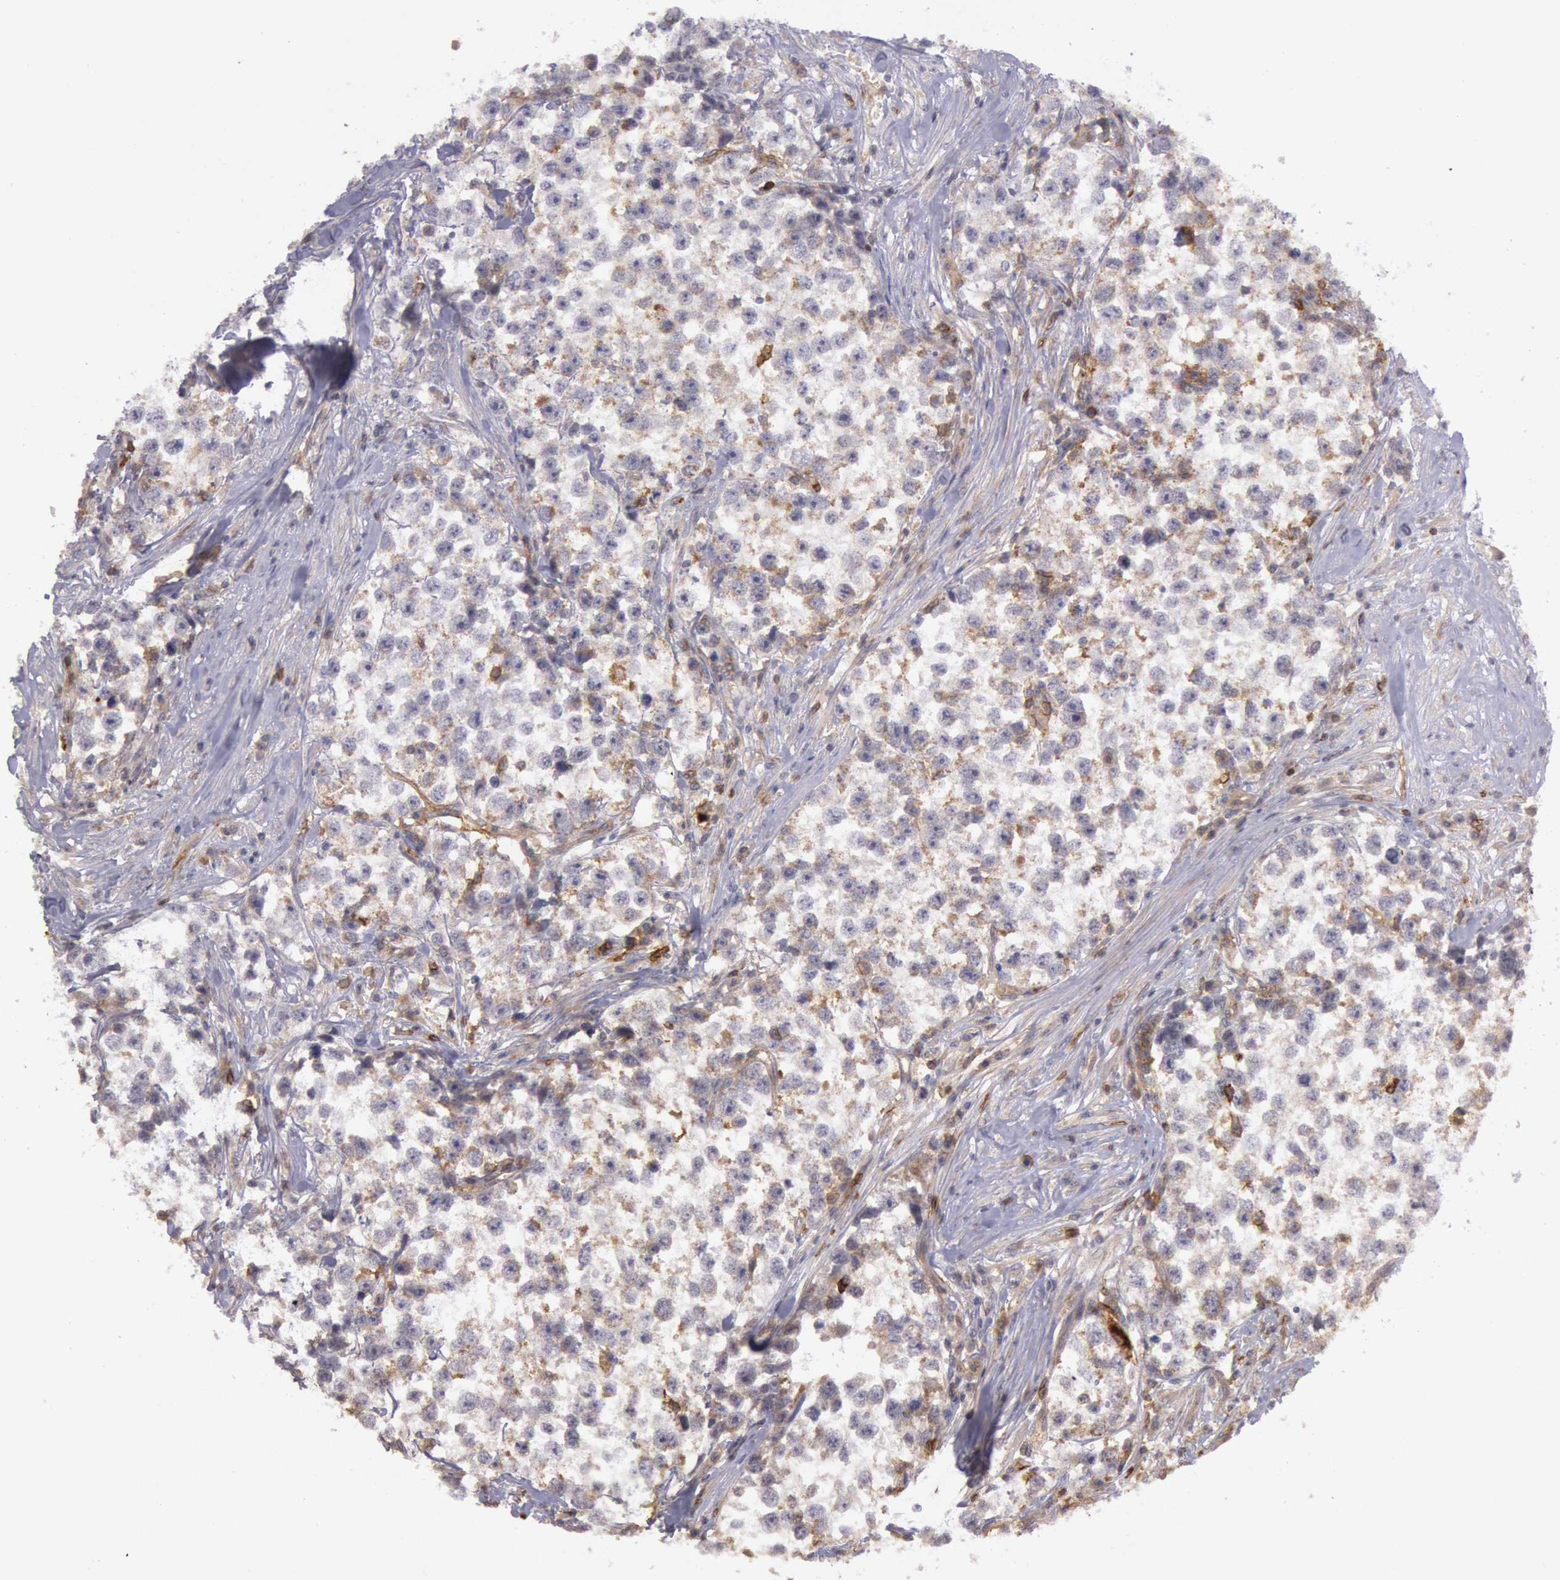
{"staining": {"intensity": "weak", "quantity": "25%-75%", "location": "cytoplasmic/membranous"}, "tissue": "testis cancer", "cell_type": "Tumor cells", "image_type": "cancer", "snomed": [{"axis": "morphology", "description": "Seminoma, NOS"}, {"axis": "morphology", "description": "Carcinoma, Embryonal, NOS"}, {"axis": "topography", "description": "Testis"}], "caption": "About 25%-75% of tumor cells in testis seminoma show weak cytoplasmic/membranous protein expression as visualized by brown immunohistochemical staining.", "gene": "TRIB2", "patient": {"sex": "male", "age": 30}}